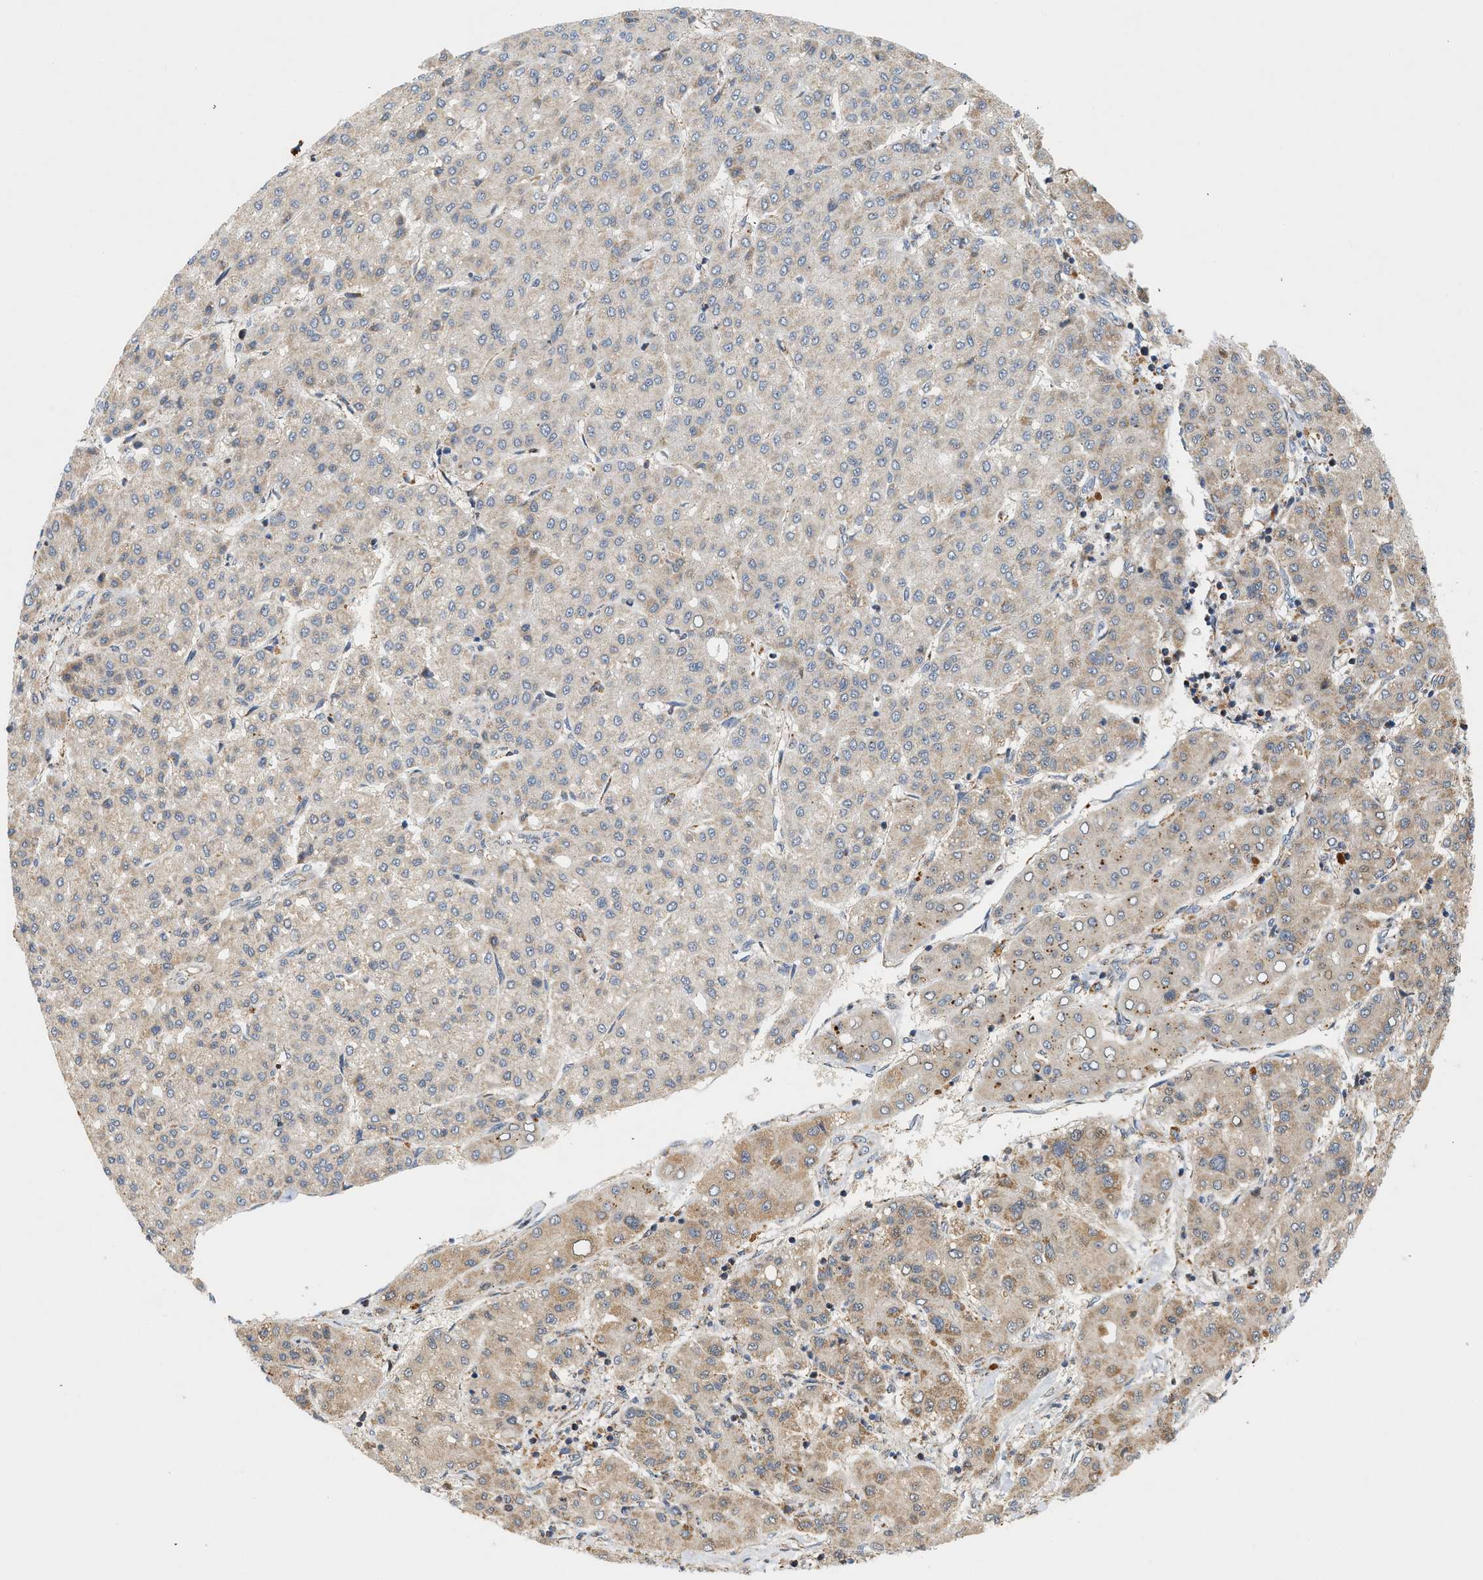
{"staining": {"intensity": "weak", "quantity": "25%-75%", "location": "cytoplasmic/membranous"}, "tissue": "liver cancer", "cell_type": "Tumor cells", "image_type": "cancer", "snomed": [{"axis": "morphology", "description": "Carcinoma, Hepatocellular, NOS"}, {"axis": "topography", "description": "Liver"}], "caption": "The photomicrograph exhibits staining of hepatocellular carcinoma (liver), revealing weak cytoplasmic/membranous protein staining (brown color) within tumor cells.", "gene": "MCU", "patient": {"sex": "male", "age": 65}}